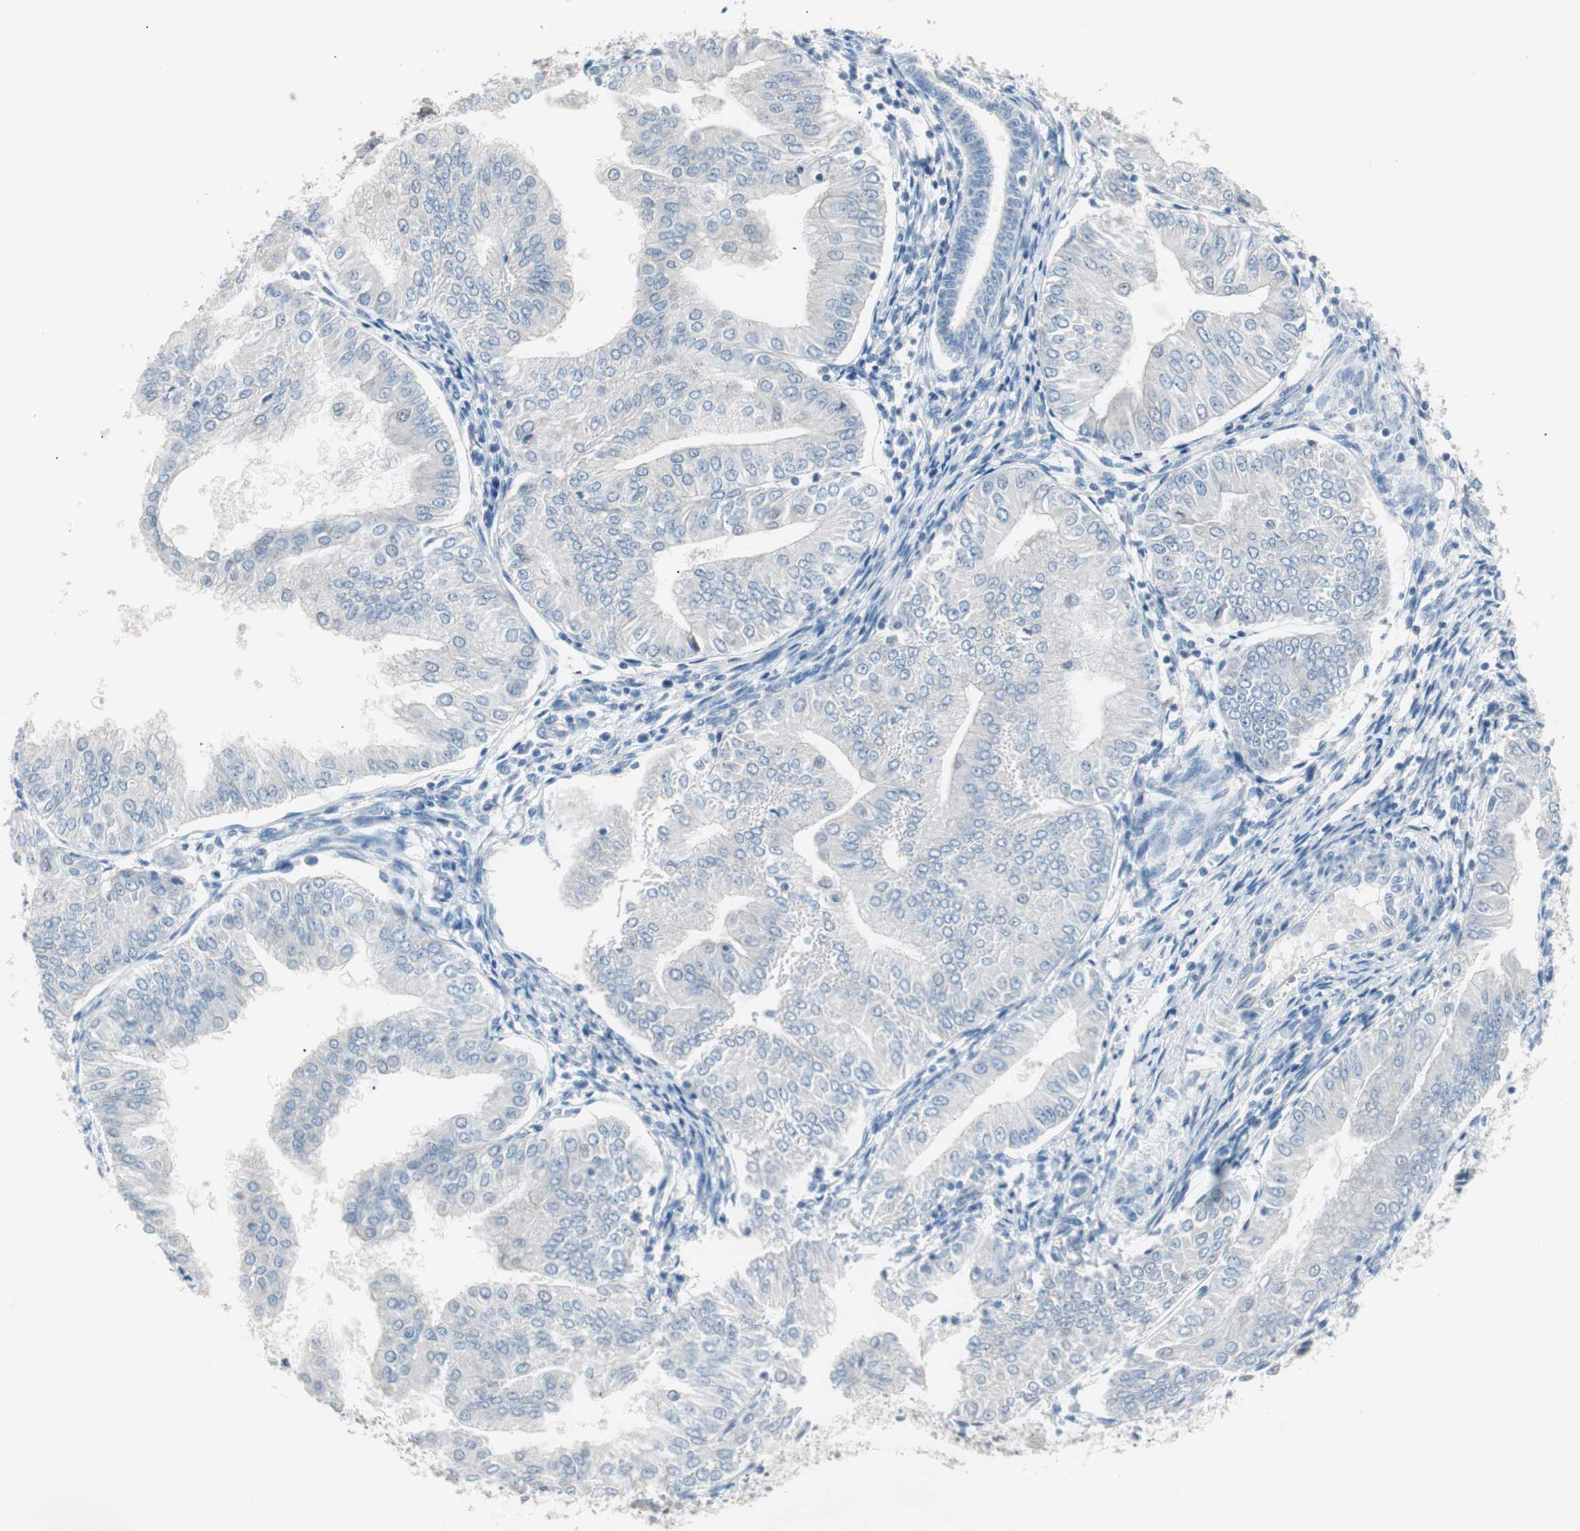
{"staining": {"intensity": "negative", "quantity": "none", "location": "none"}, "tissue": "endometrial cancer", "cell_type": "Tumor cells", "image_type": "cancer", "snomed": [{"axis": "morphology", "description": "Adenocarcinoma, NOS"}, {"axis": "topography", "description": "Endometrium"}], "caption": "DAB immunohistochemical staining of endometrial cancer demonstrates no significant expression in tumor cells. (Immunohistochemistry (ihc), brightfield microscopy, high magnification).", "gene": "VIL1", "patient": {"sex": "female", "age": 53}}